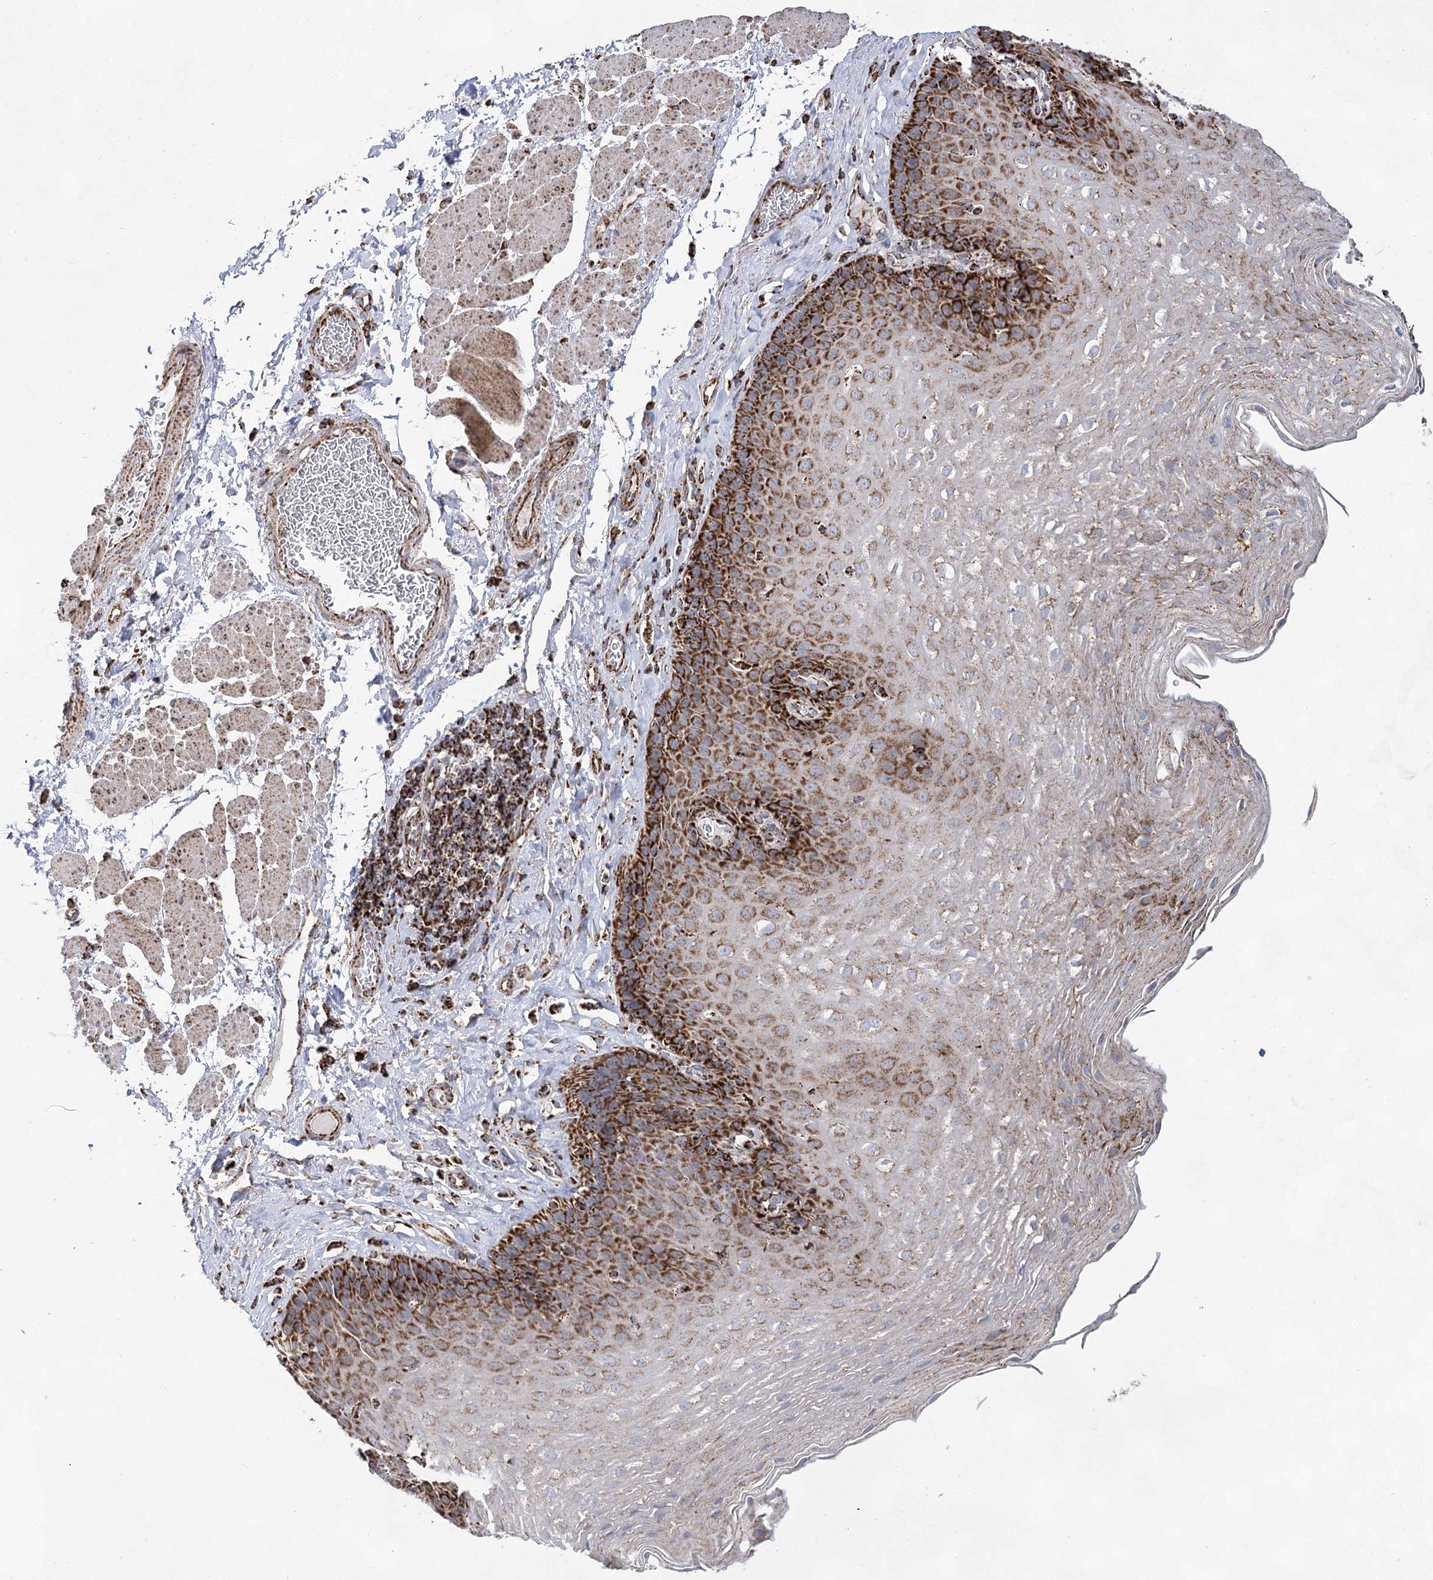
{"staining": {"intensity": "strong", "quantity": "25%-75%", "location": "cytoplasmic/membranous"}, "tissue": "esophagus", "cell_type": "Squamous epithelial cells", "image_type": "normal", "snomed": [{"axis": "morphology", "description": "Normal tissue, NOS"}, {"axis": "topography", "description": "Esophagus"}], "caption": "DAB immunohistochemical staining of unremarkable human esophagus shows strong cytoplasmic/membranous protein expression in approximately 25%-75% of squamous epithelial cells.", "gene": "NADK2", "patient": {"sex": "female", "age": 66}}